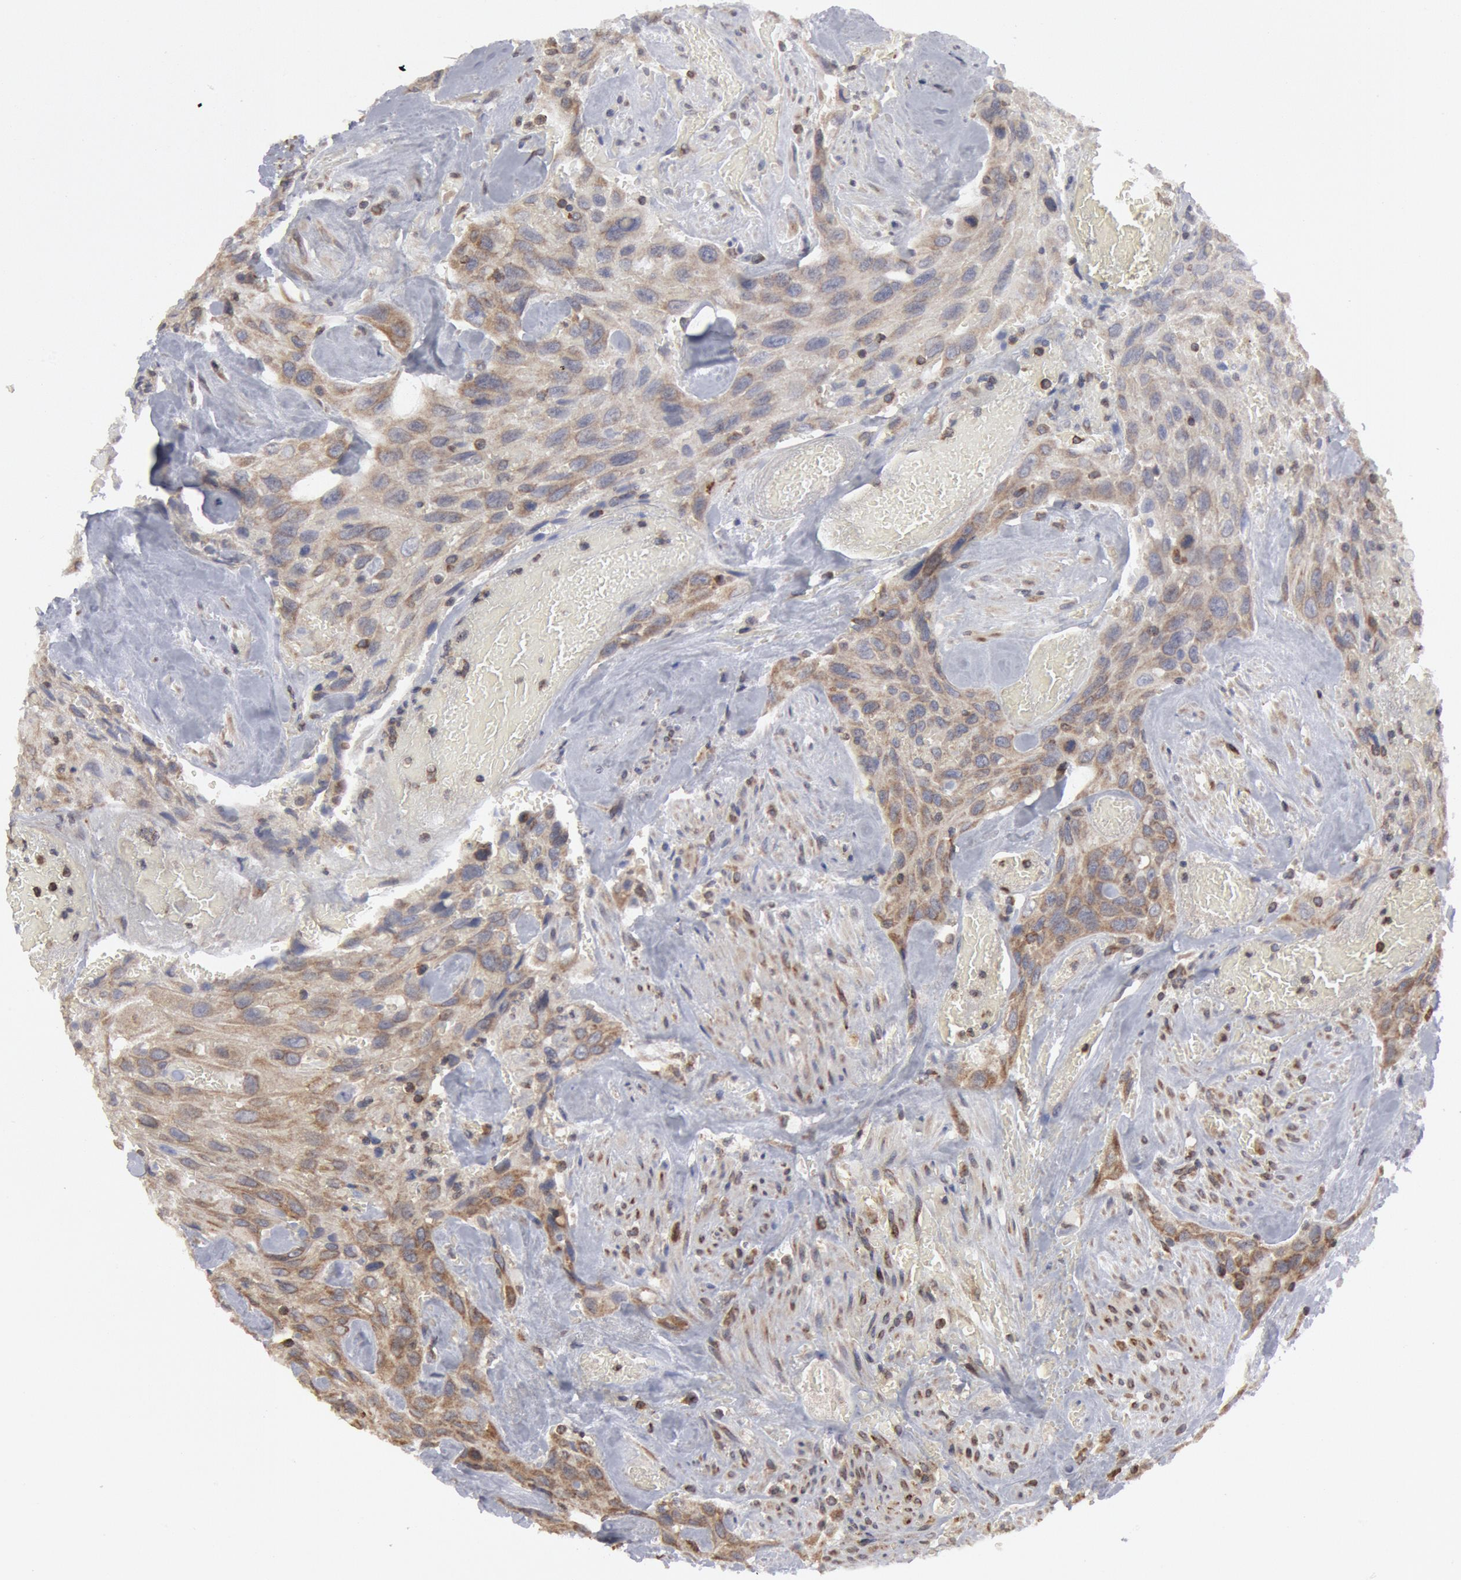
{"staining": {"intensity": "weak", "quantity": ">75%", "location": "cytoplasmic/membranous"}, "tissue": "urothelial cancer", "cell_type": "Tumor cells", "image_type": "cancer", "snomed": [{"axis": "morphology", "description": "Urothelial carcinoma, High grade"}, {"axis": "topography", "description": "Urinary bladder"}], "caption": "Urothelial carcinoma (high-grade) stained with DAB IHC displays low levels of weak cytoplasmic/membranous positivity in approximately >75% of tumor cells.", "gene": "OSBPL8", "patient": {"sex": "female", "age": 84}}